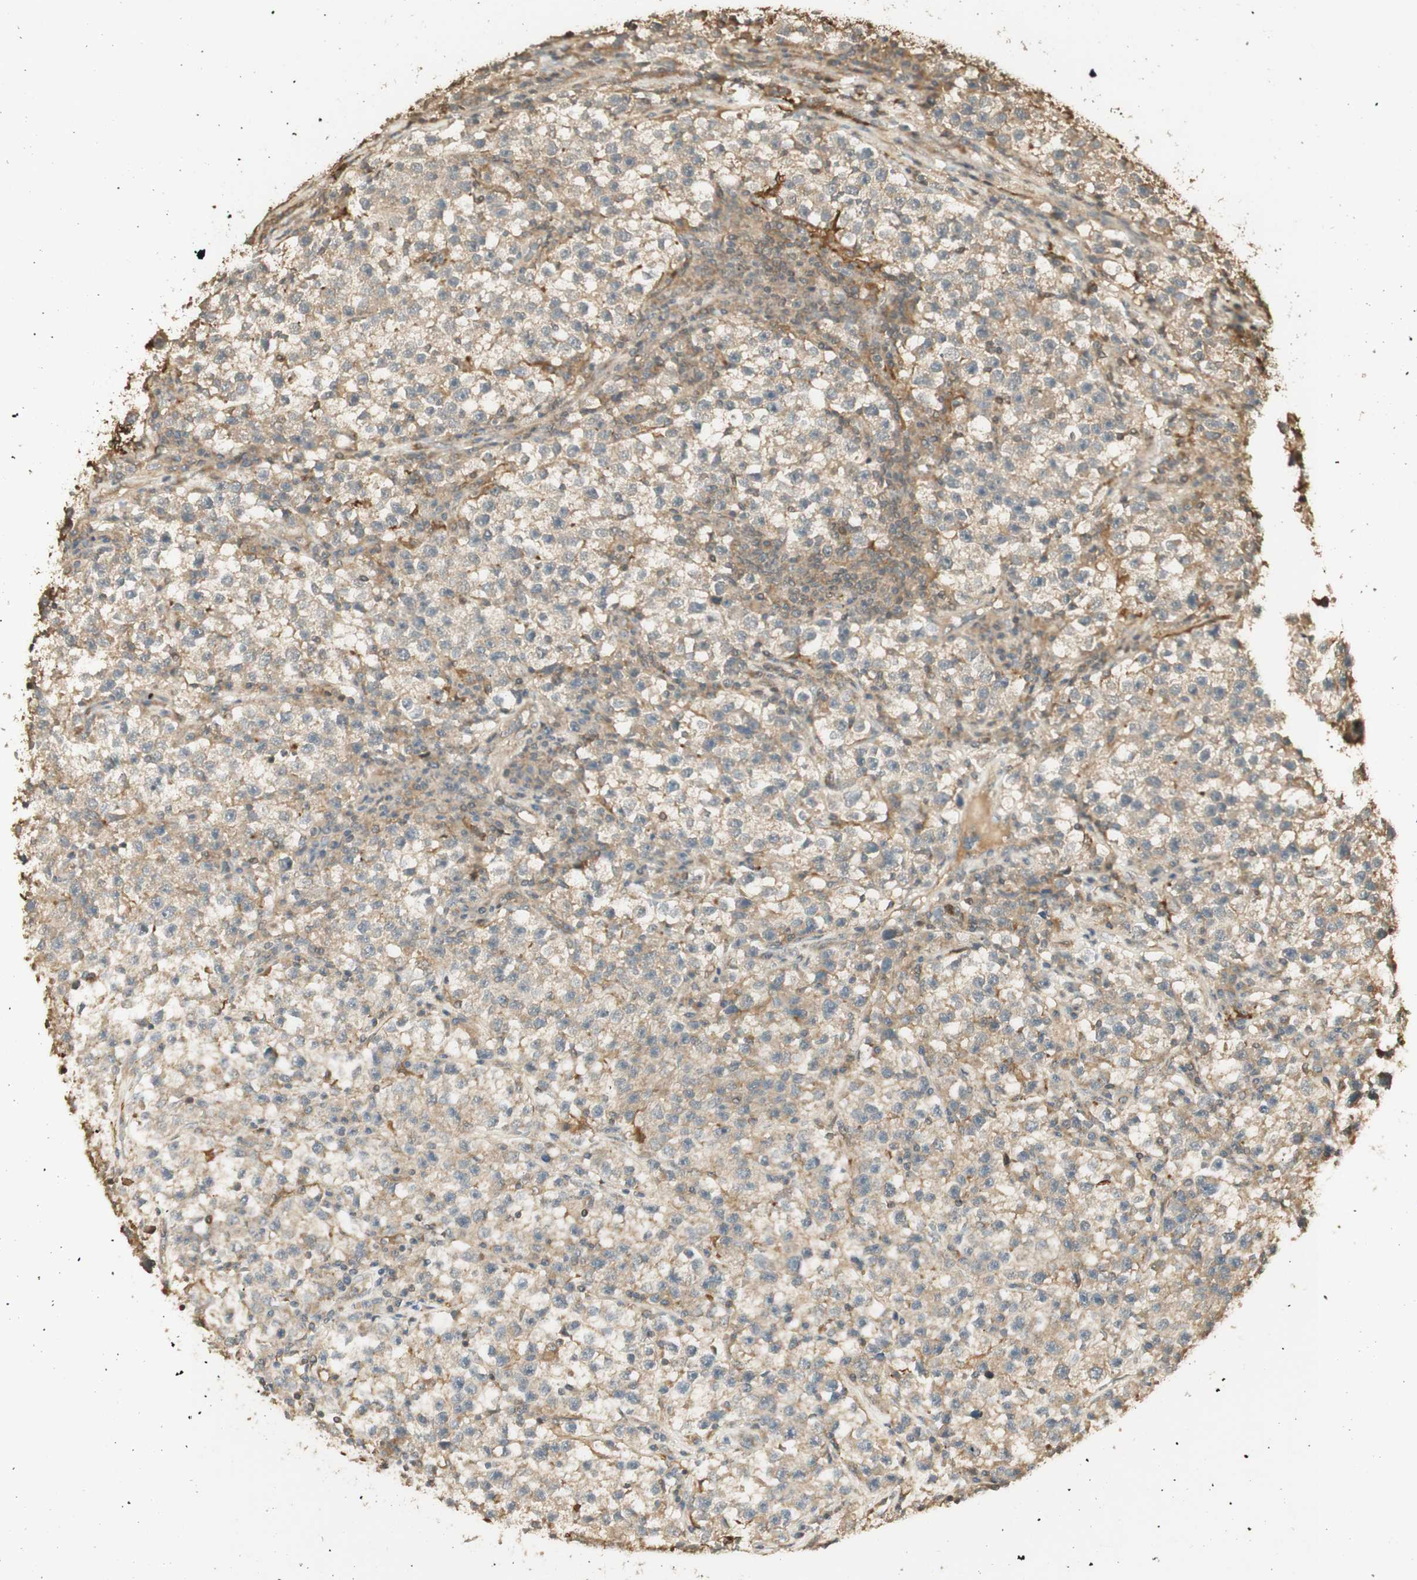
{"staining": {"intensity": "weak", "quantity": ">75%", "location": "cytoplasmic/membranous"}, "tissue": "testis cancer", "cell_type": "Tumor cells", "image_type": "cancer", "snomed": [{"axis": "morphology", "description": "Seminoma, NOS"}, {"axis": "topography", "description": "Testis"}], "caption": "A high-resolution image shows immunohistochemistry staining of testis seminoma, which exhibits weak cytoplasmic/membranous expression in approximately >75% of tumor cells. The staining is performed using DAB brown chromogen to label protein expression. The nuclei are counter-stained blue using hematoxylin.", "gene": "AGER", "patient": {"sex": "male", "age": 22}}